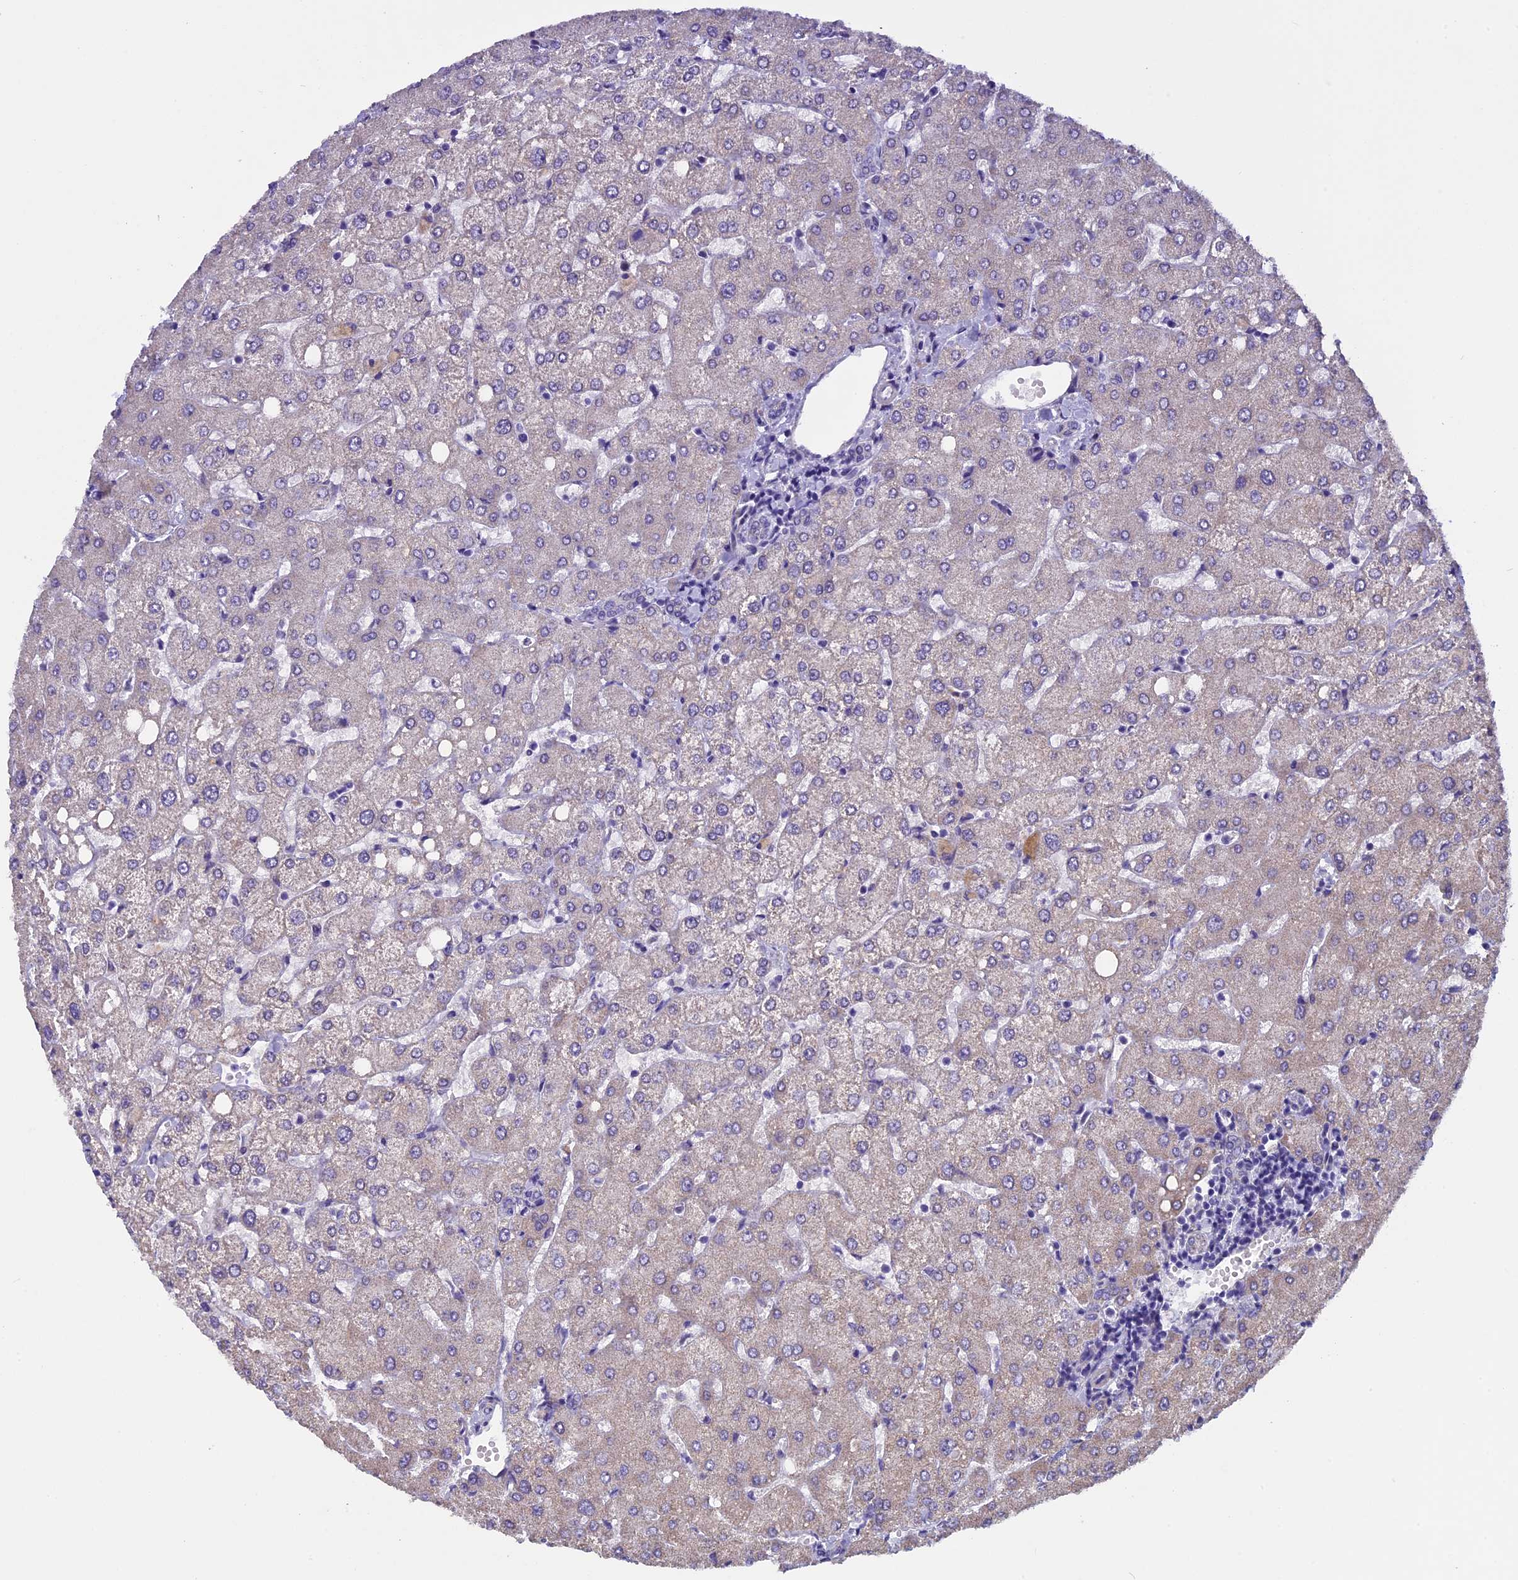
{"staining": {"intensity": "weak", "quantity": "<25%", "location": "cytoplasmic/membranous"}, "tissue": "liver", "cell_type": "Cholangiocytes", "image_type": "normal", "snomed": [{"axis": "morphology", "description": "Normal tissue, NOS"}, {"axis": "topography", "description": "Liver"}], "caption": "A photomicrograph of liver stained for a protein exhibits no brown staining in cholangiocytes. Nuclei are stained in blue.", "gene": "ZNF317", "patient": {"sex": "female", "age": 54}}